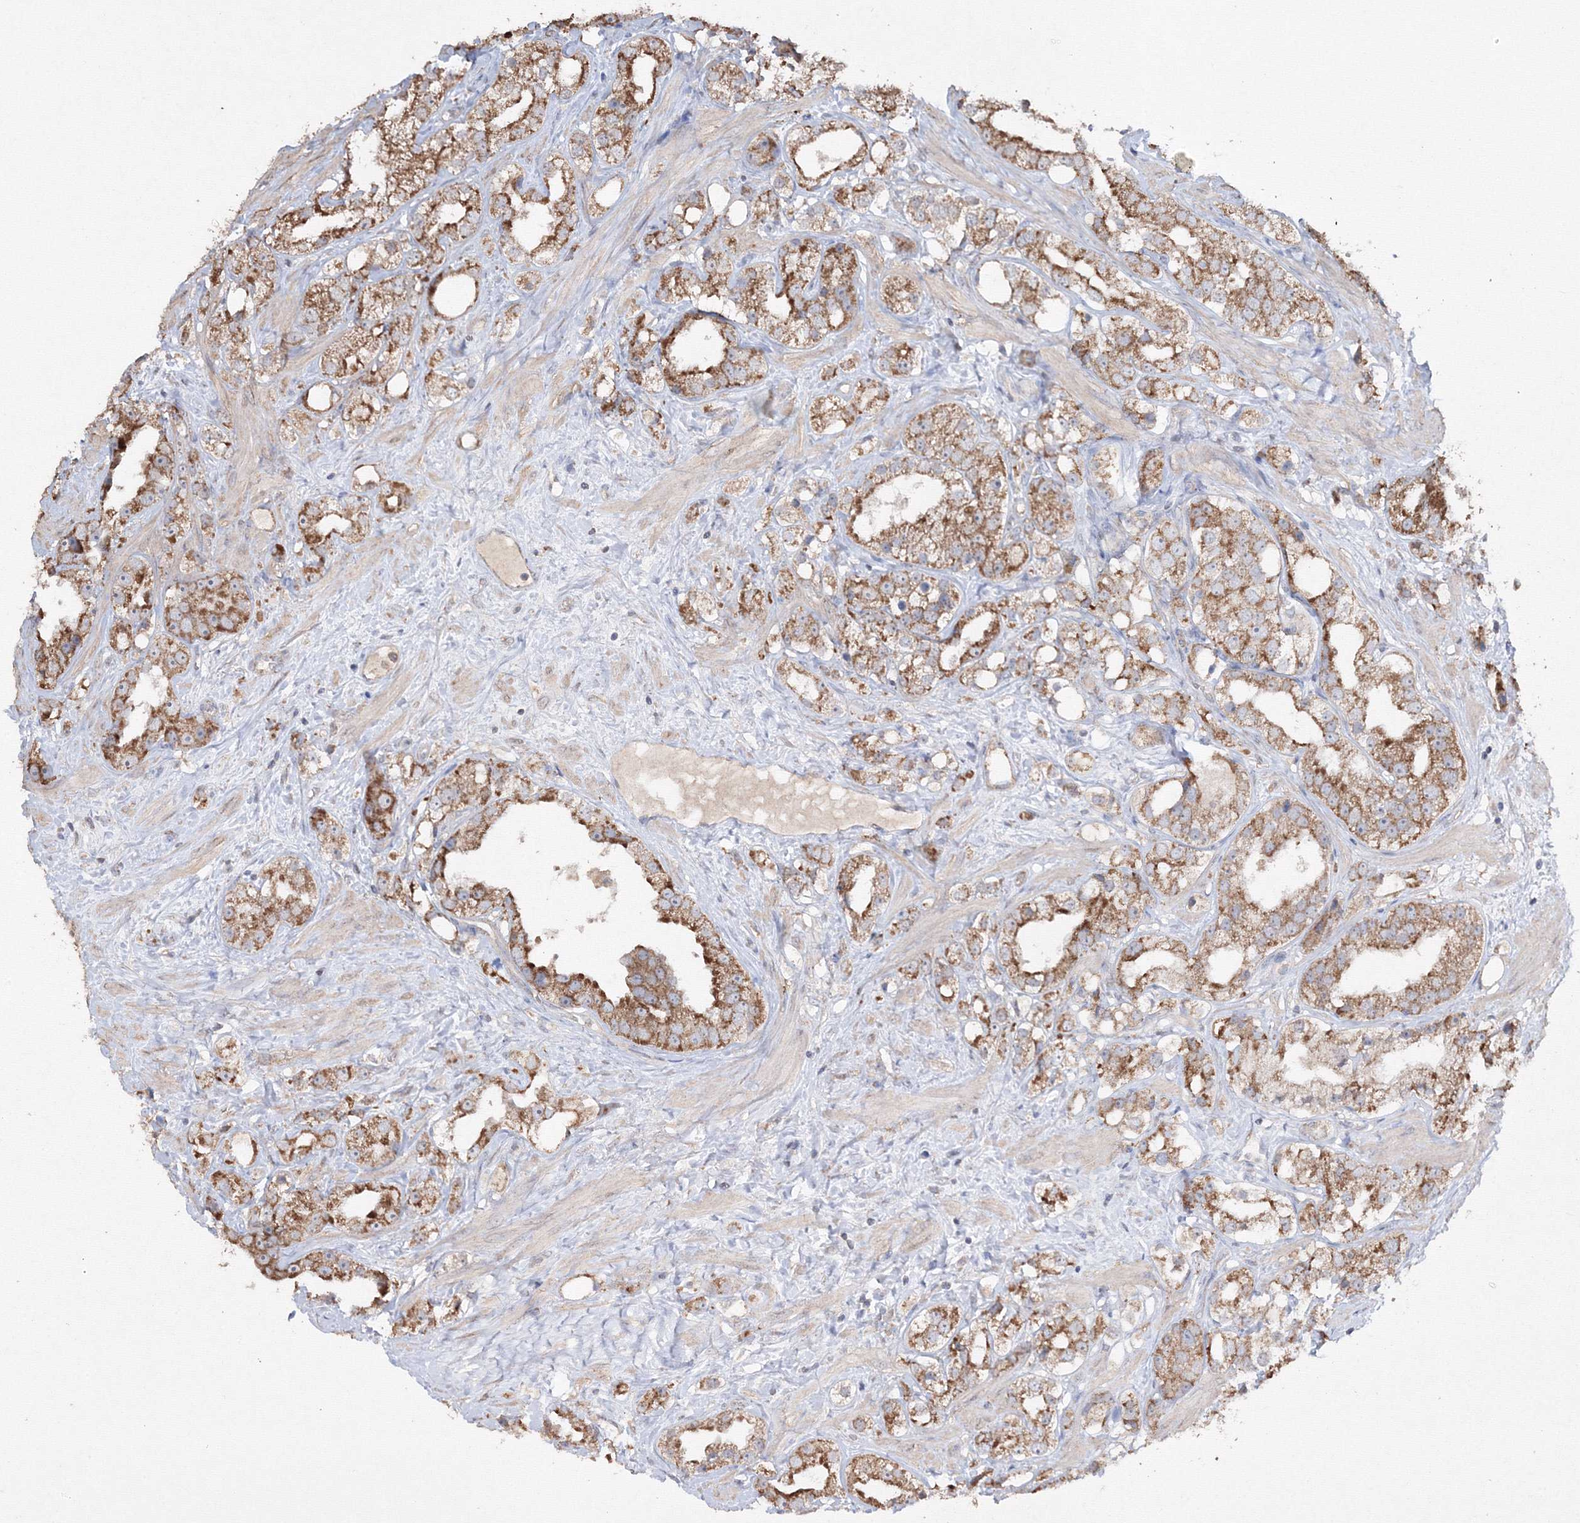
{"staining": {"intensity": "moderate", "quantity": ">75%", "location": "cytoplasmic/membranous"}, "tissue": "prostate cancer", "cell_type": "Tumor cells", "image_type": "cancer", "snomed": [{"axis": "morphology", "description": "Adenocarcinoma, NOS"}, {"axis": "topography", "description": "Prostate"}], "caption": "Tumor cells display medium levels of moderate cytoplasmic/membranous expression in approximately >75% of cells in prostate cancer.", "gene": "GRSF1", "patient": {"sex": "male", "age": 79}}